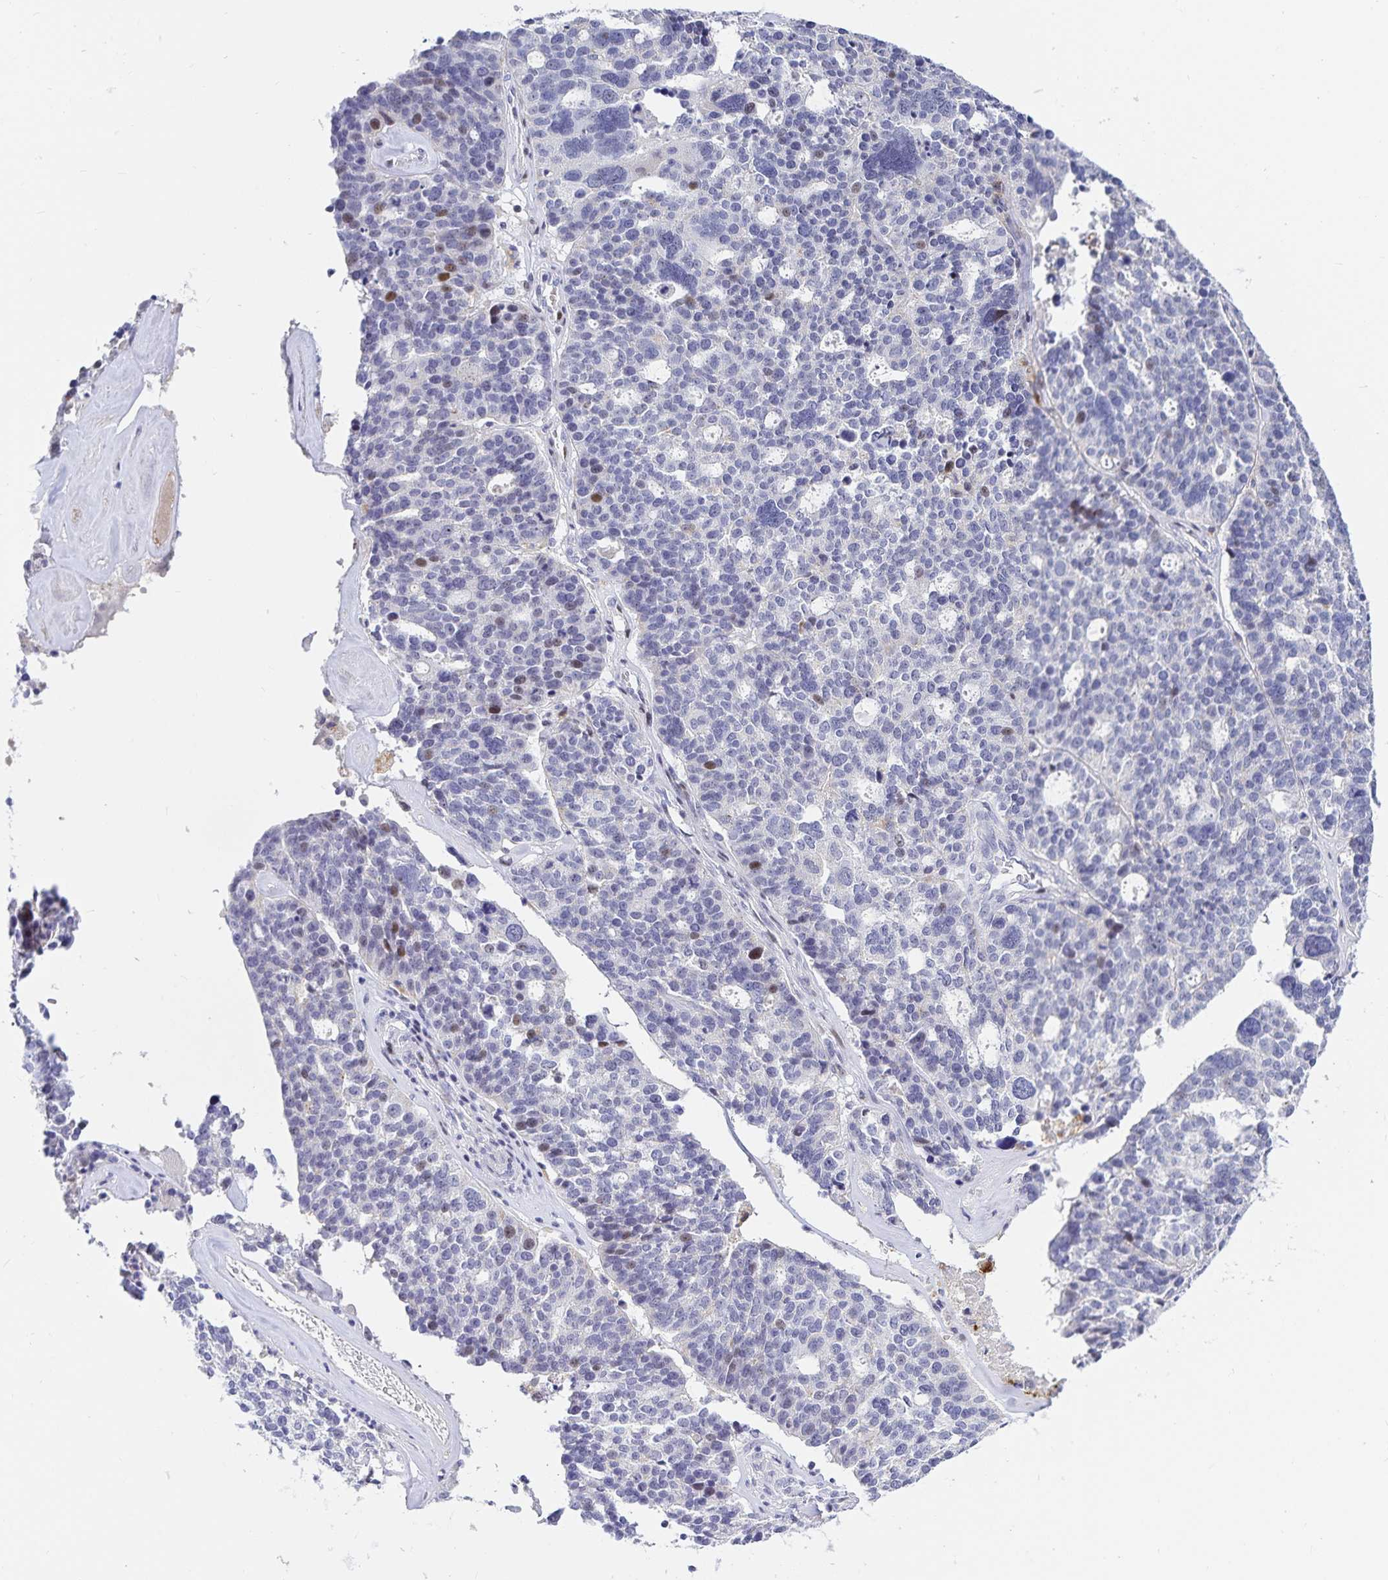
{"staining": {"intensity": "negative", "quantity": "none", "location": "none"}, "tissue": "ovarian cancer", "cell_type": "Tumor cells", "image_type": "cancer", "snomed": [{"axis": "morphology", "description": "Cystadenocarcinoma, serous, NOS"}, {"axis": "topography", "description": "Ovary"}], "caption": "A histopathology image of ovarian cancer (serous cystadenocarcinoma) stained for a protein reveals no brown staining in tumor cells. (DAB (3,3'-diaminobenzidine) IHC with hematoxylin counter stain).", "gene": "KBTBD13", "patient": {"sex": "female", "age": 59}}